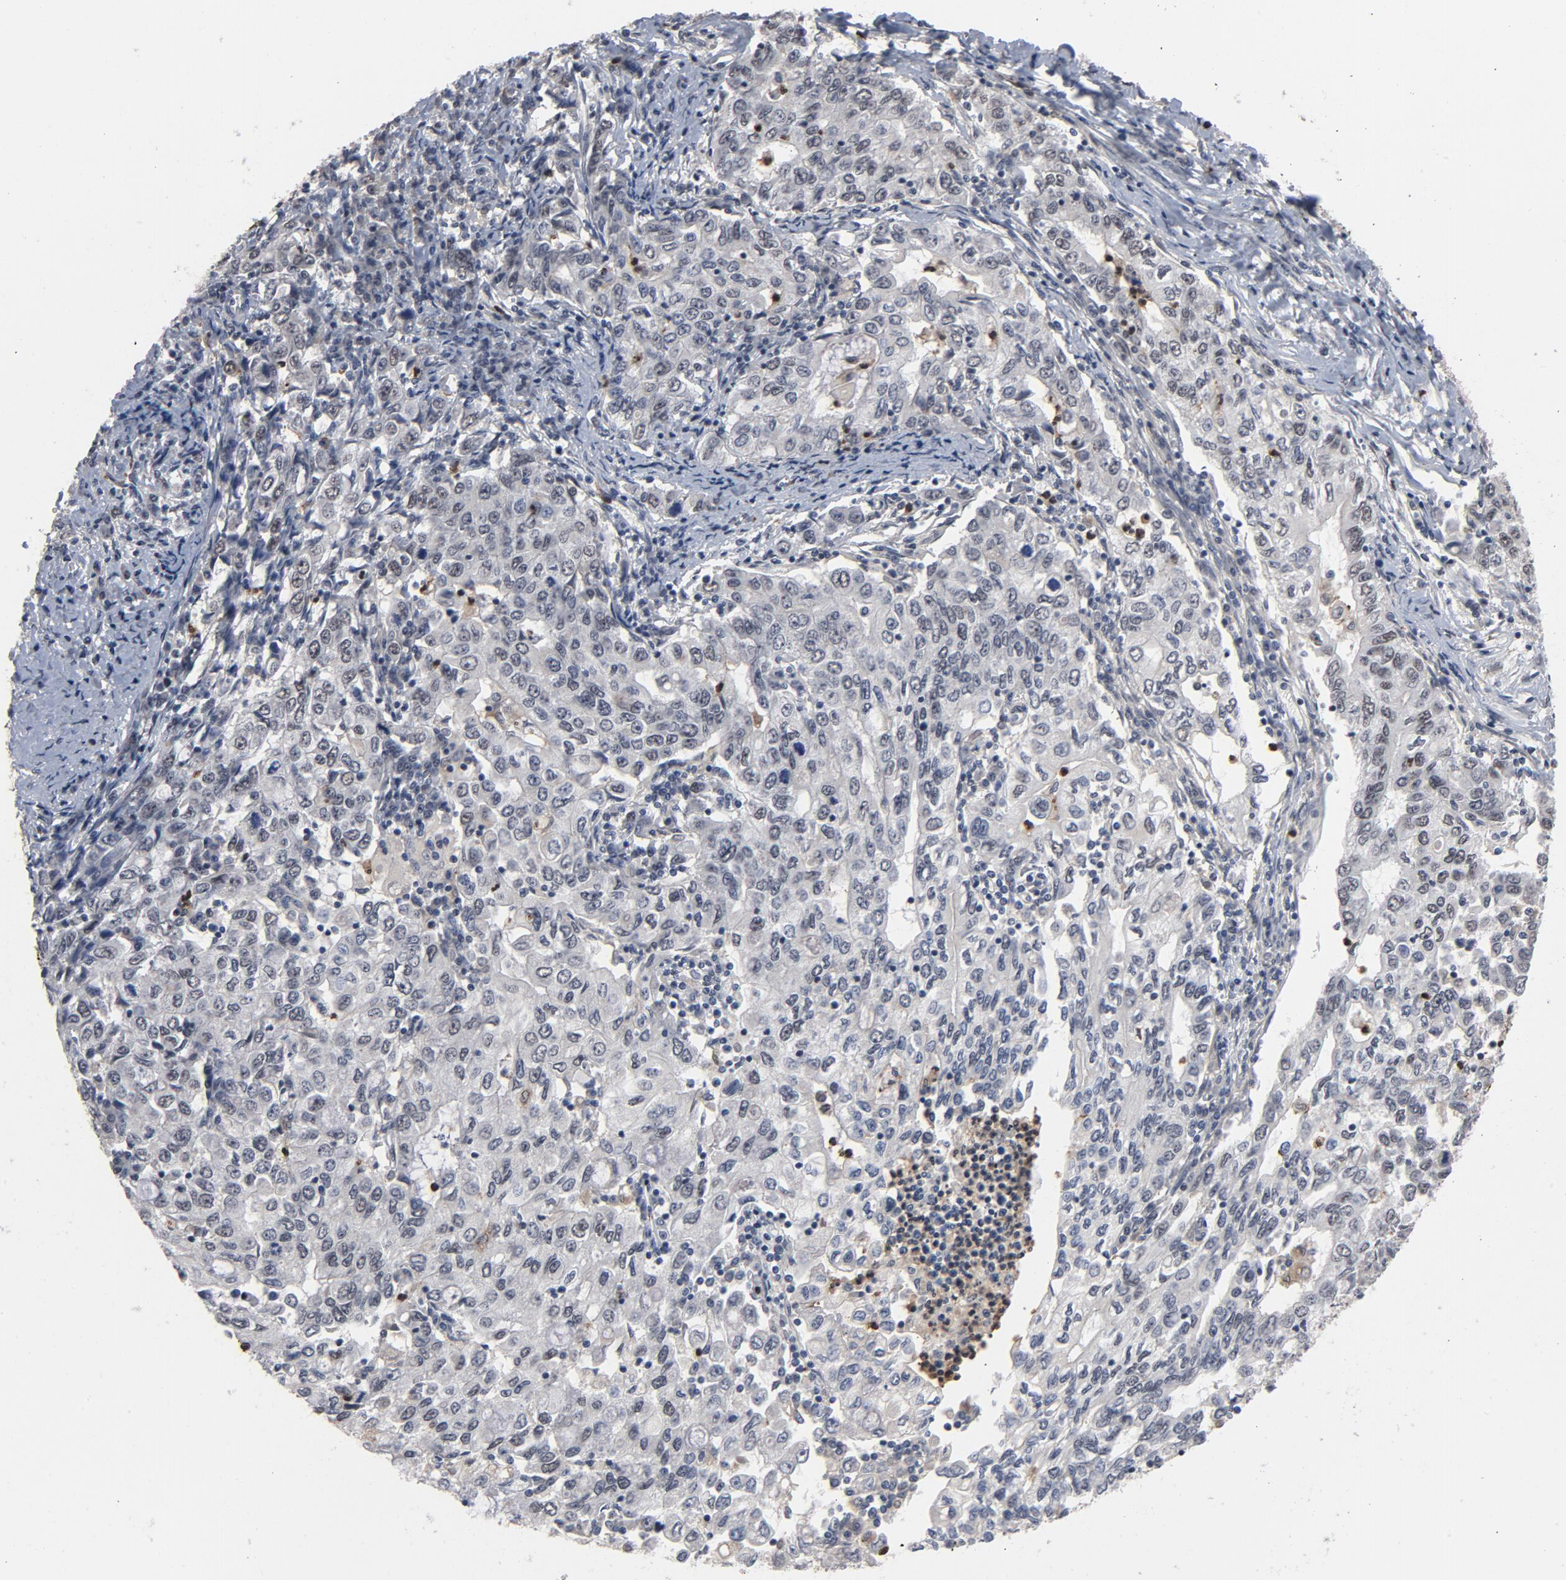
{"staining": {"intensity": "negative", "quantity": "none", "location": "none"}, "tissue": "stomach cancer", "cell_type": "Tumor cells", "image_type": "cancer", "snomed": [{"axis": "morphology", "description": "Adenocarcinoma, NOS"}, {"axis": "topography", "description": "Stomach, lower"}], "caption": "Tumor cells are negative for protein expression in human stomach adenocarcinoma. (Brightfield microscopy of DAB (3,3'-diaminobenzidine) immunohistochemistry at high magnification).", "gene": "RTL5", "patient": {"sex": "female", "age": 72}}